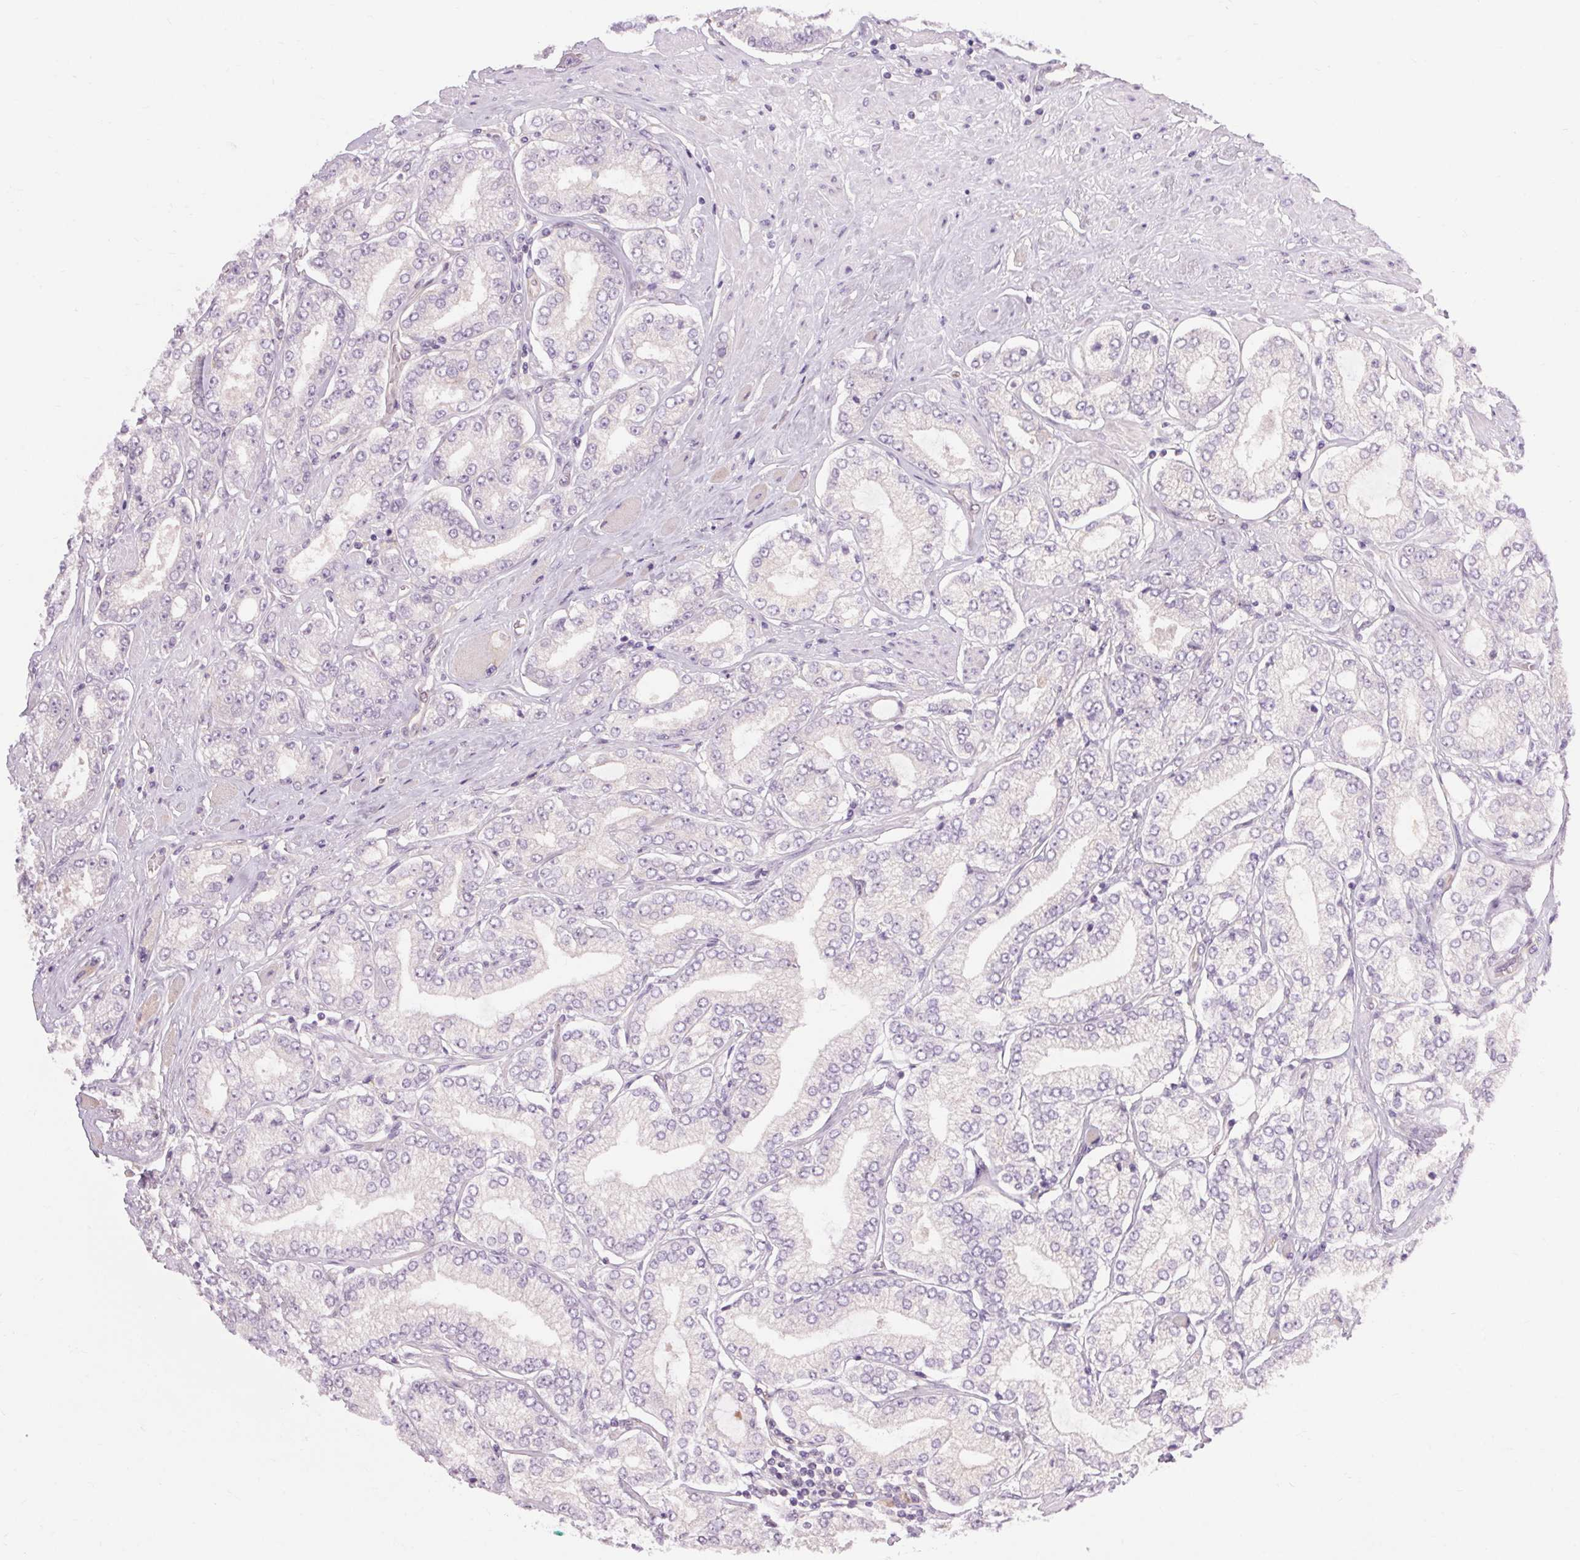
{"staining": {"intensity": "negative", "quantity": "none", "location": "none"}, "tissue": "prostate cancer", "cell_type": "Tumor cells", "image_type": "cancer", "snomed": [{"axis": "morphology", "description": "Adenocarcinoma, High grade"}, {"axis": "topography", "description": "Prostate"}], "caption": "Tumor cells show no significant protein expression in prostate cancer (high-grade adenocarcinoma).", "gene": "TM6SF1", "patient": {"sex": "male", "age": 68}}